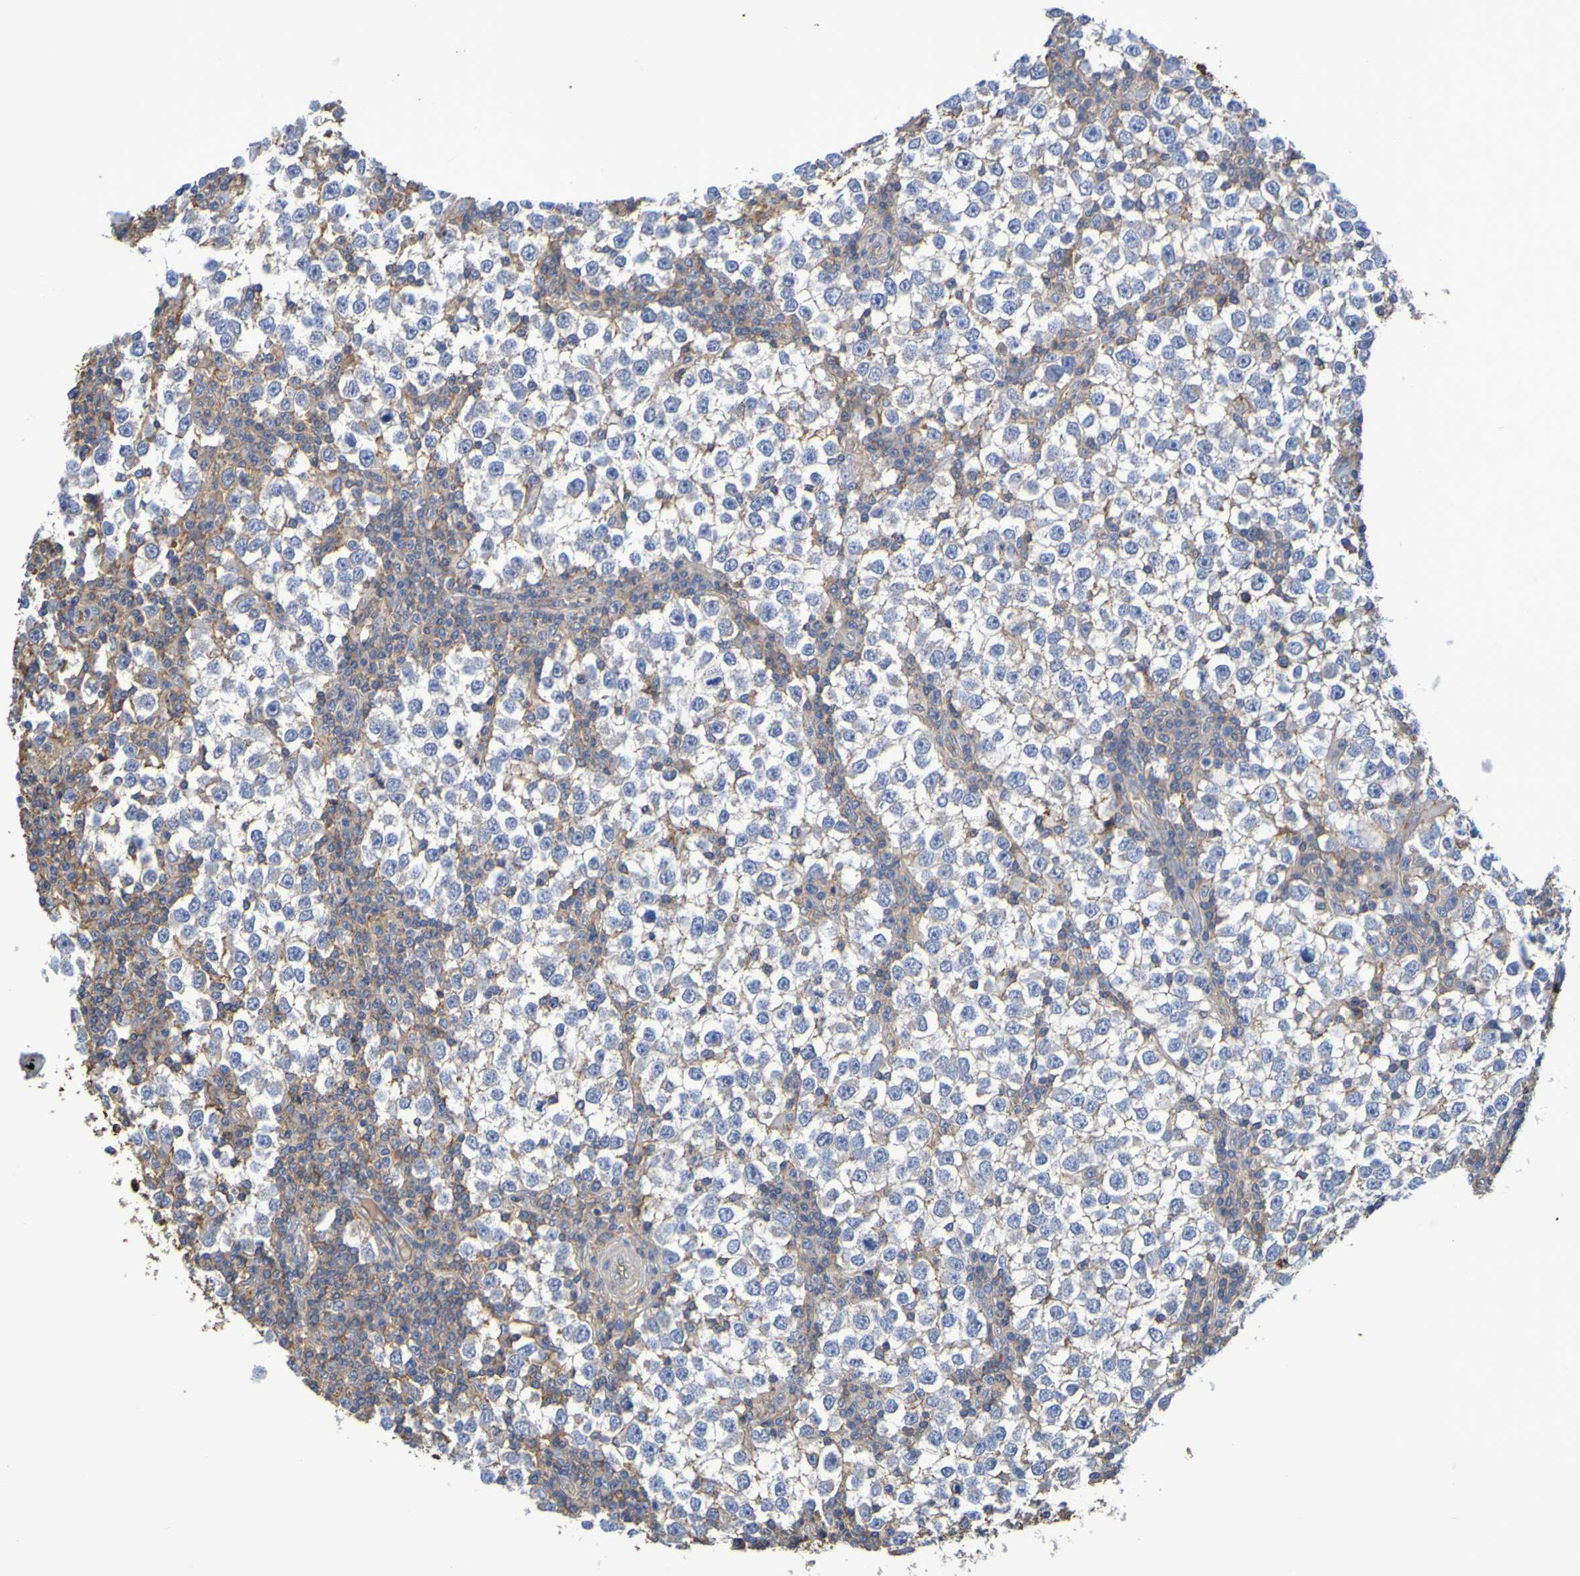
{"staining": {"intensity": "negative", "quantity": "none", "location": "none"}, "tissue": "testis cancer", "cell_type": "Tumor cells", "image_type": "cancer", "snomed": [{"axis": "morphology", "description": "Seminoma, NOS"}, {"axis": "topography", "description": "Testis"}], "caption": "Tumor cells show no significant positivity in testis cancer. (DAB immunohistochemistry (IHC) visualized using brightfield microscopy, high magnification).", "gene": "GAB3", "patient": {"sex": "male", "age": 65}}